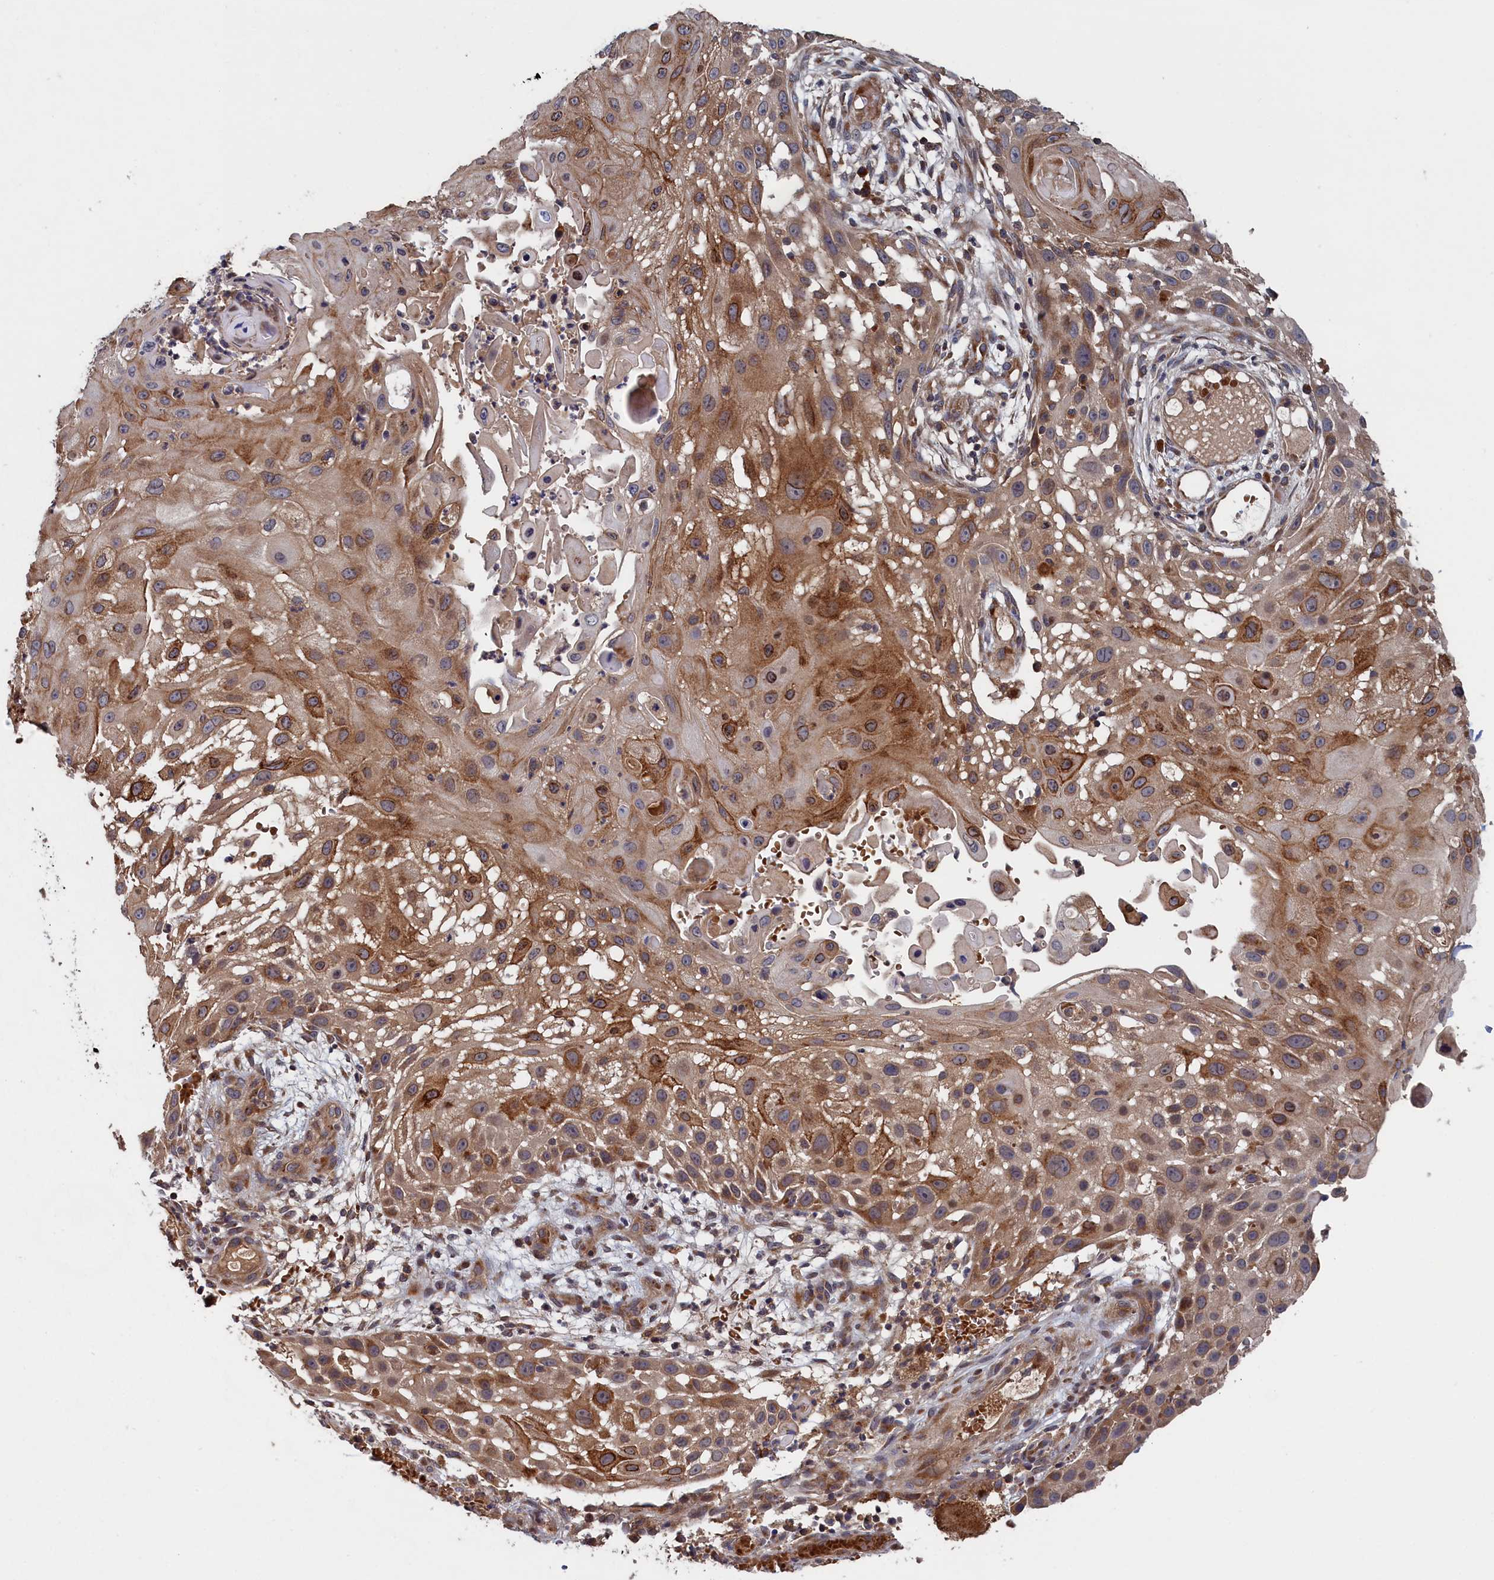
{"staining": {"intensity": "moderate", "quantity": ">75%", "location": "cytoplasmic/membranous"}, "tissue": "skin cancer", "cell_type": "Tumor cells", "image_type": "cancer", "snomed": [{"axis": "morphology", "description": "Squamous cell carcinoma, NOS"}, {"axis": "topography", "description": "Skin"}], "caption": "IHC histopathology image of neoplastic tissue: human skin squamous cell carcinoma stained using immunohistochemistry (IHC) shows medium levels of moderate protein expression localized specifically in the cytoplasmic/membranous of tumor cells, appearing as a cytoplasmic/membranous brown color.", "gene": "TRAPPC2L", "patient": {"sex": "female", "age": 44}}